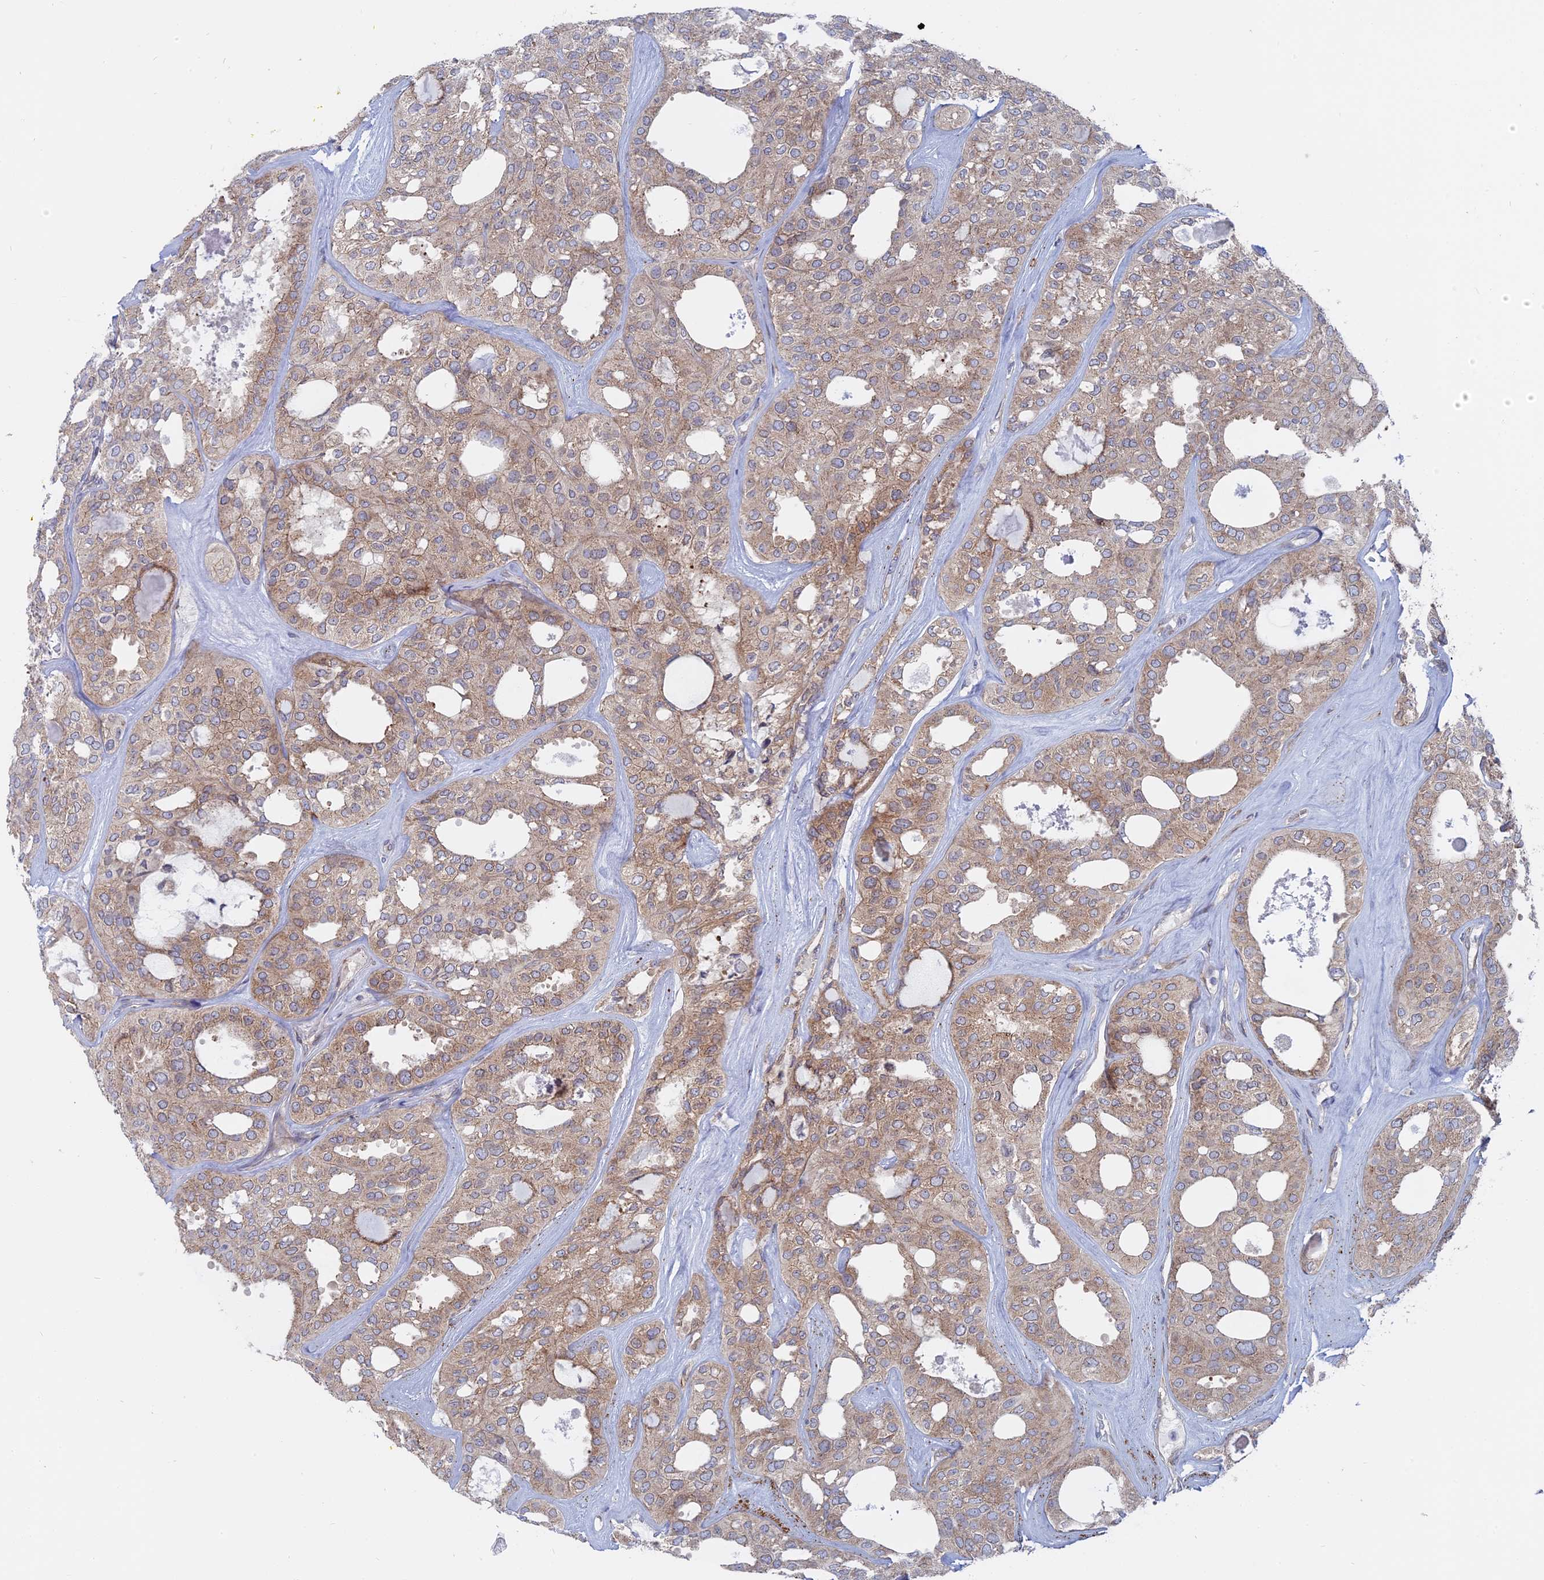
{"staining": {"intensity": "weak", "quantity": ">75%", "location": "cytoplasmic/membranous"}, "tissue": "thyroid cancer", "cell_type": "Tumor cells", "image_type": "cancer", "snomed": [{"axis": "morphology", "description": "Follicular adenoma carcinoma, NOS"}, {"axis": "topography", "description": "Thyroid gland"}], "caption": "Immunohistochemical staining of thyroid cancer (follicular adenoma carcinoma) reveals weak cytoplasmic/membranous protein staining in approximately >75% of tumor cells. The staining was performed using DAB (3,3'-diaminobenzidine), with brown indicating positive protein expression. Nuclei are stained blue with hematoxylin.", "gene": "TBC1D30", "patient": {"sex": "male", "age": 75}}